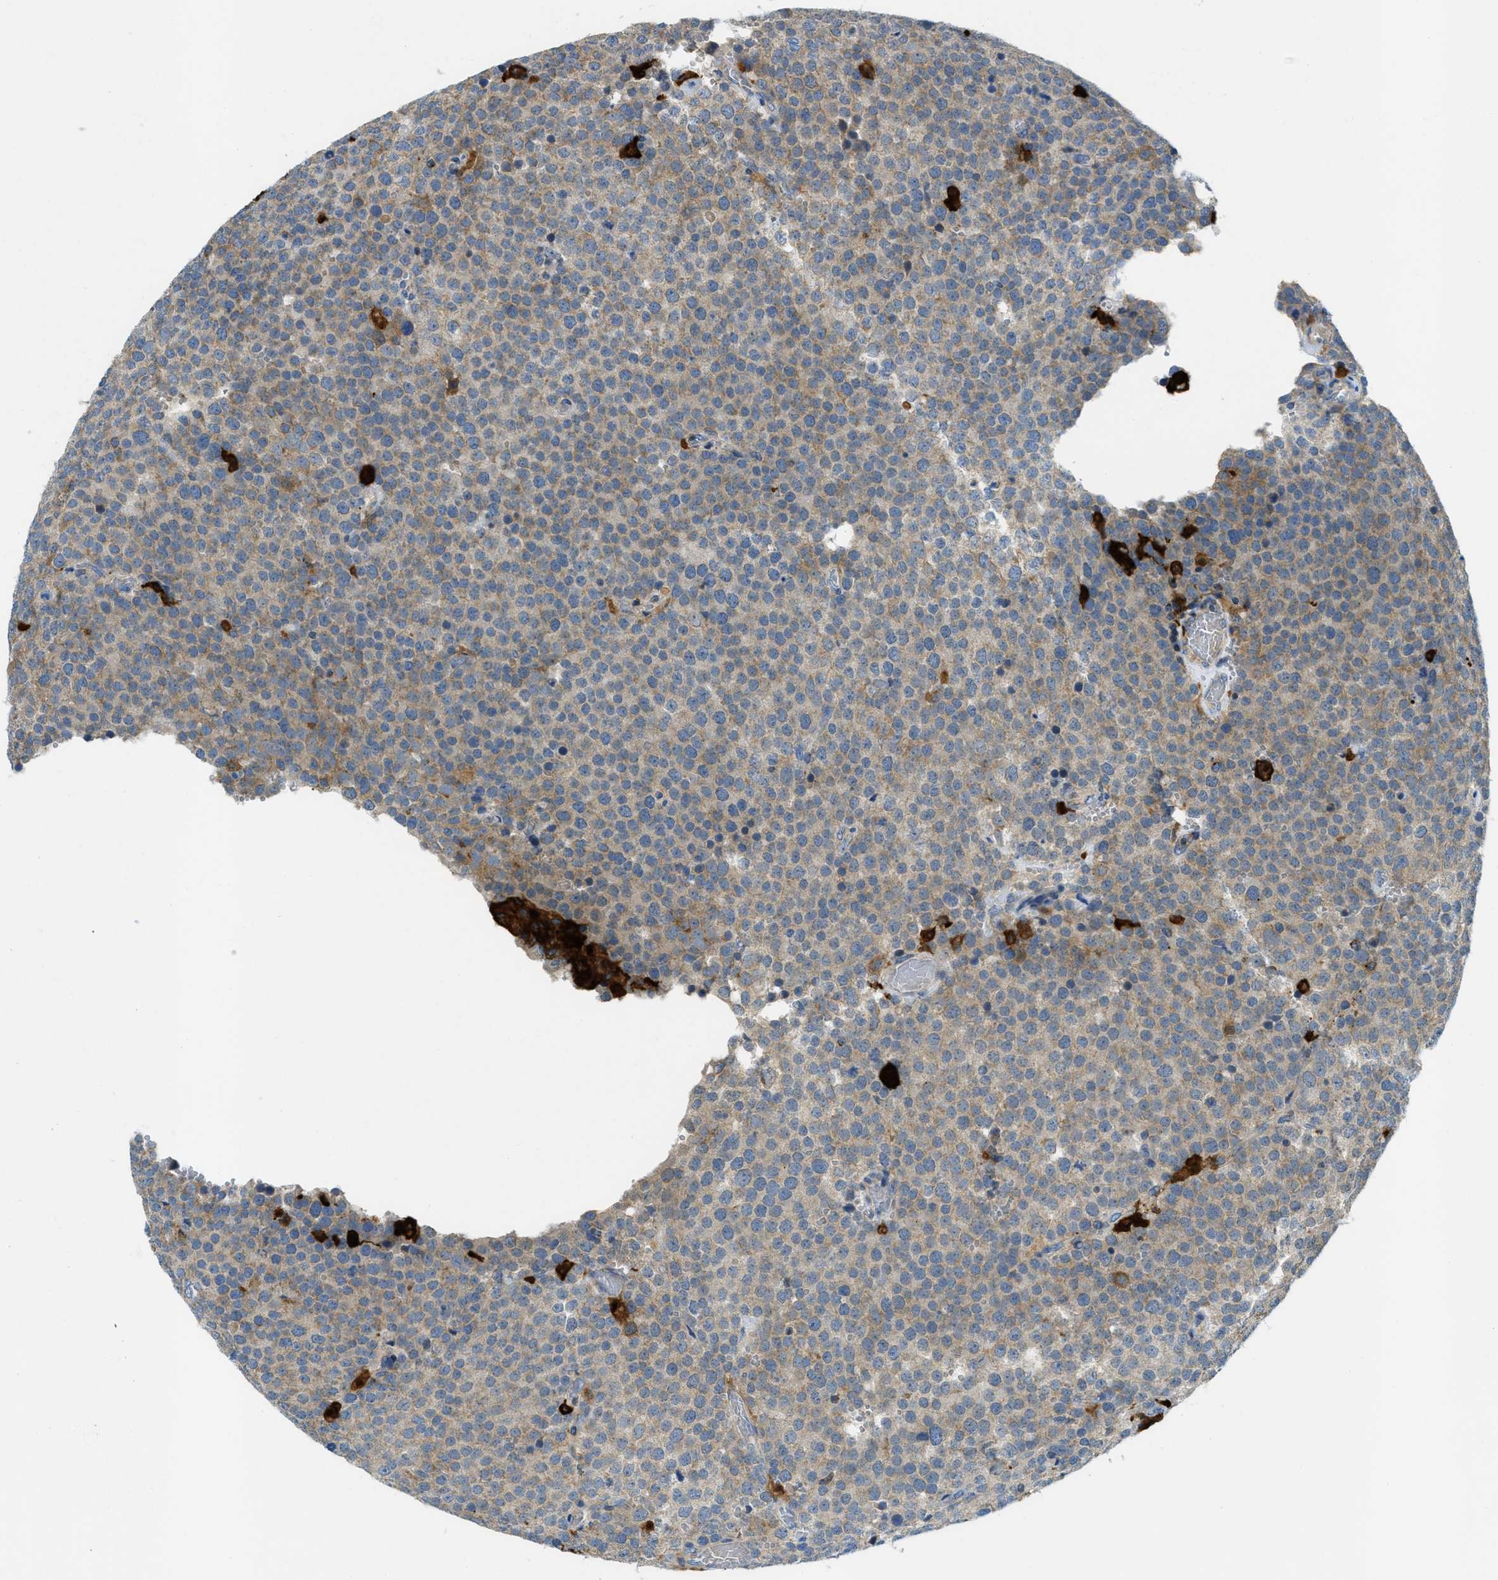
{"staining": {"intensity": "weak", "quantity": ">75%", "location": "cytoplasmic/membranous"}, "tissue": "testis cancer", "cell_type": "Tumor cells", "image_type": "cancer", "snomed": [{"axis": "morphology", "description": "Normal tissue, NOS"}, {"axis": "morphology", "description": "Seminoma, NOS"}, {"axis": "topography", "description": "Testis"}], "caption": "Brown immunohistochemical staining in testis seminoma shows weak cytoplasmic/membranous staining in approximately >75% of tumor cells.", "gene": "RFFL", "patient": {"sex": "male", "age": 71}}